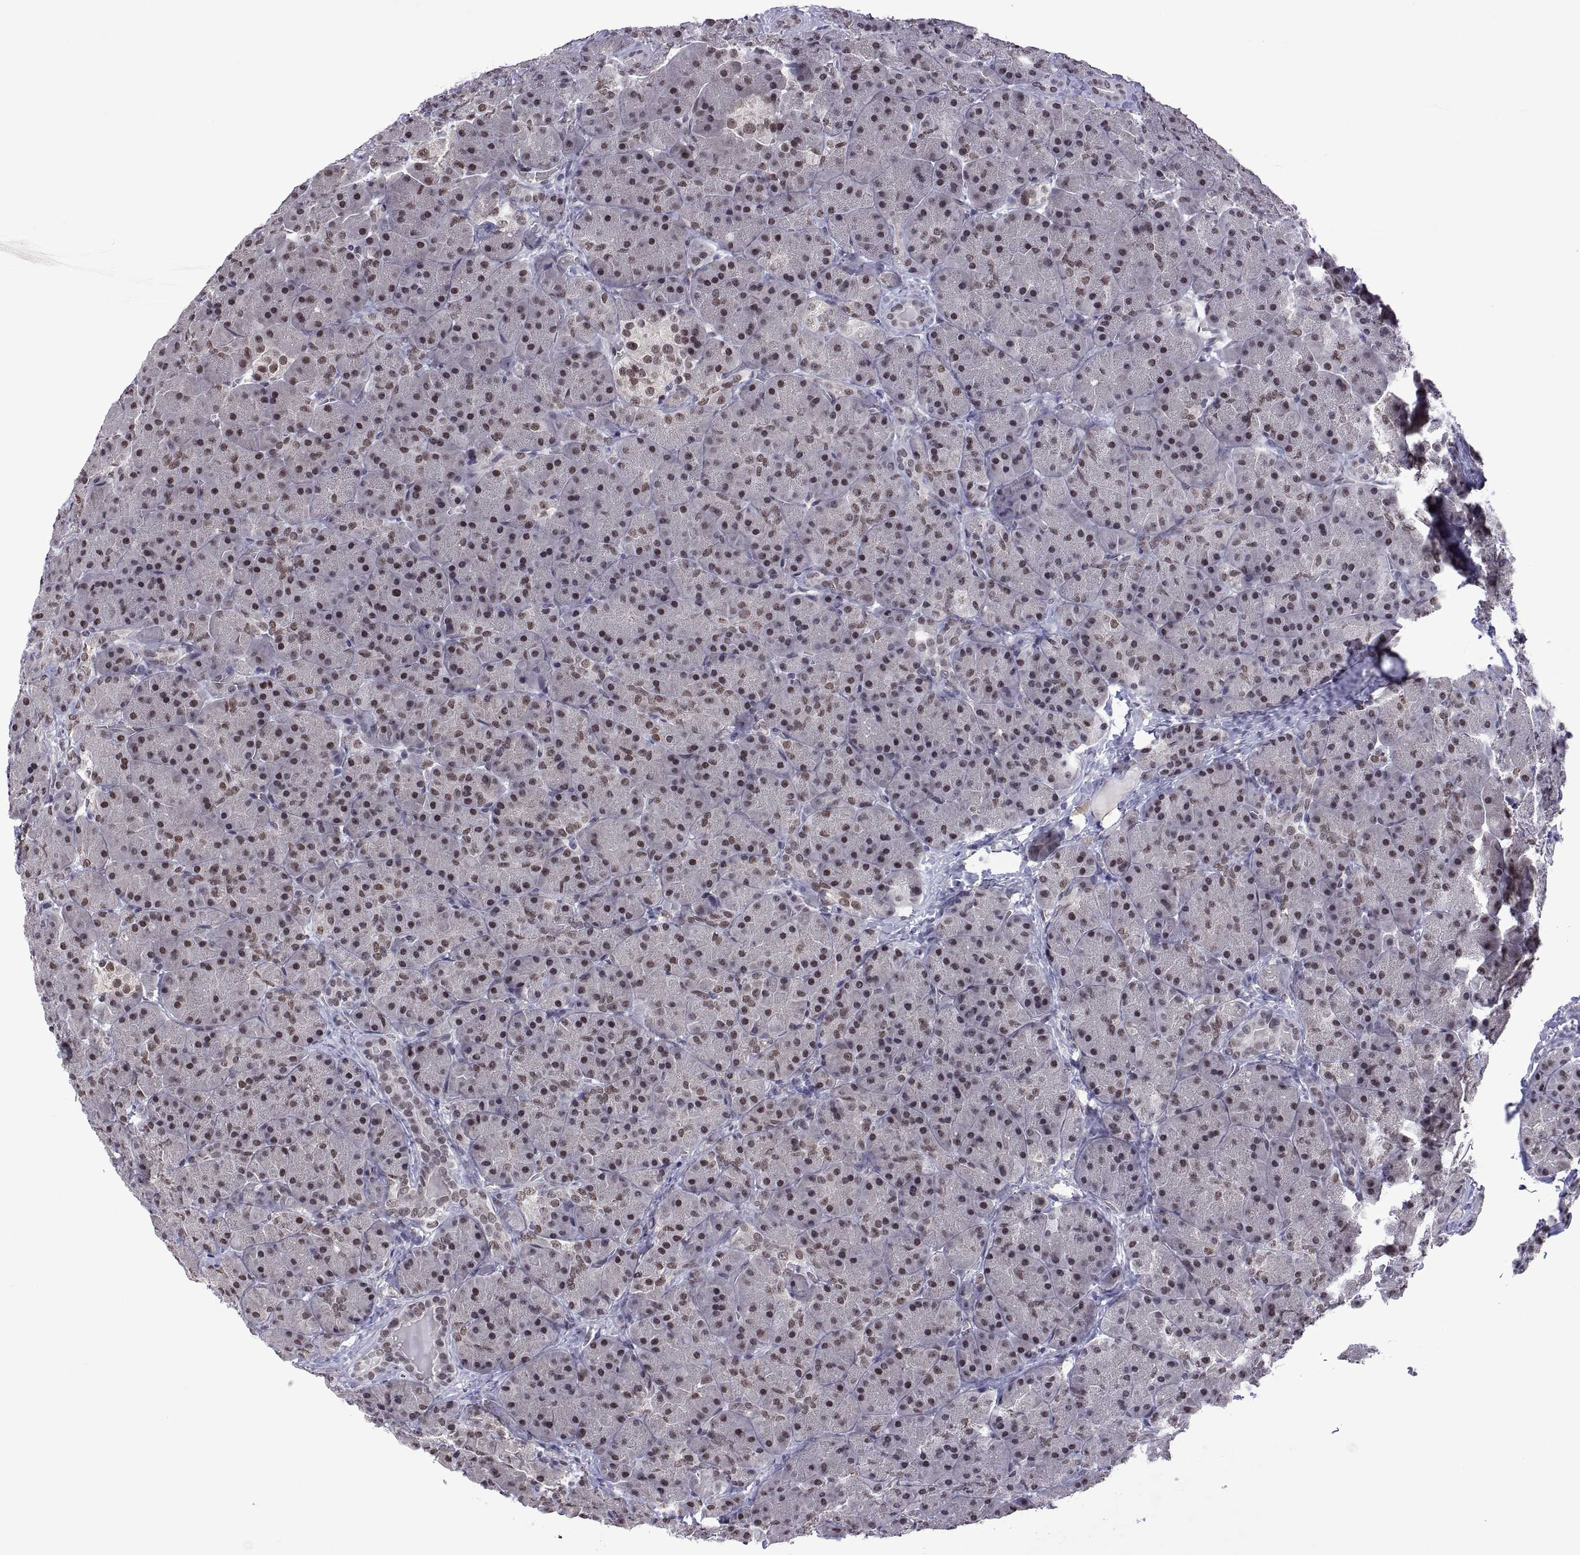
{"staining": {"intensity": "weak", "quantity": ">75%", "location": "nuclear"}, "tissue": "pancreas", "cell_type": "Exocrine glandular cells", "image_type": "normal", "snomed": [{"axis": "morphology", "description": "Normal tissue, NOS"}, {"axis": "topography", "description": "Pancreas"}], "caption": "A high-resolution micrograph shows IHC staining of normal pancreas, which displays weak nuclear staining in approximately >75% of exocrine glandular cells.", "gene": "NR4A1", "patient": {"sex": "male", "age": 57}}